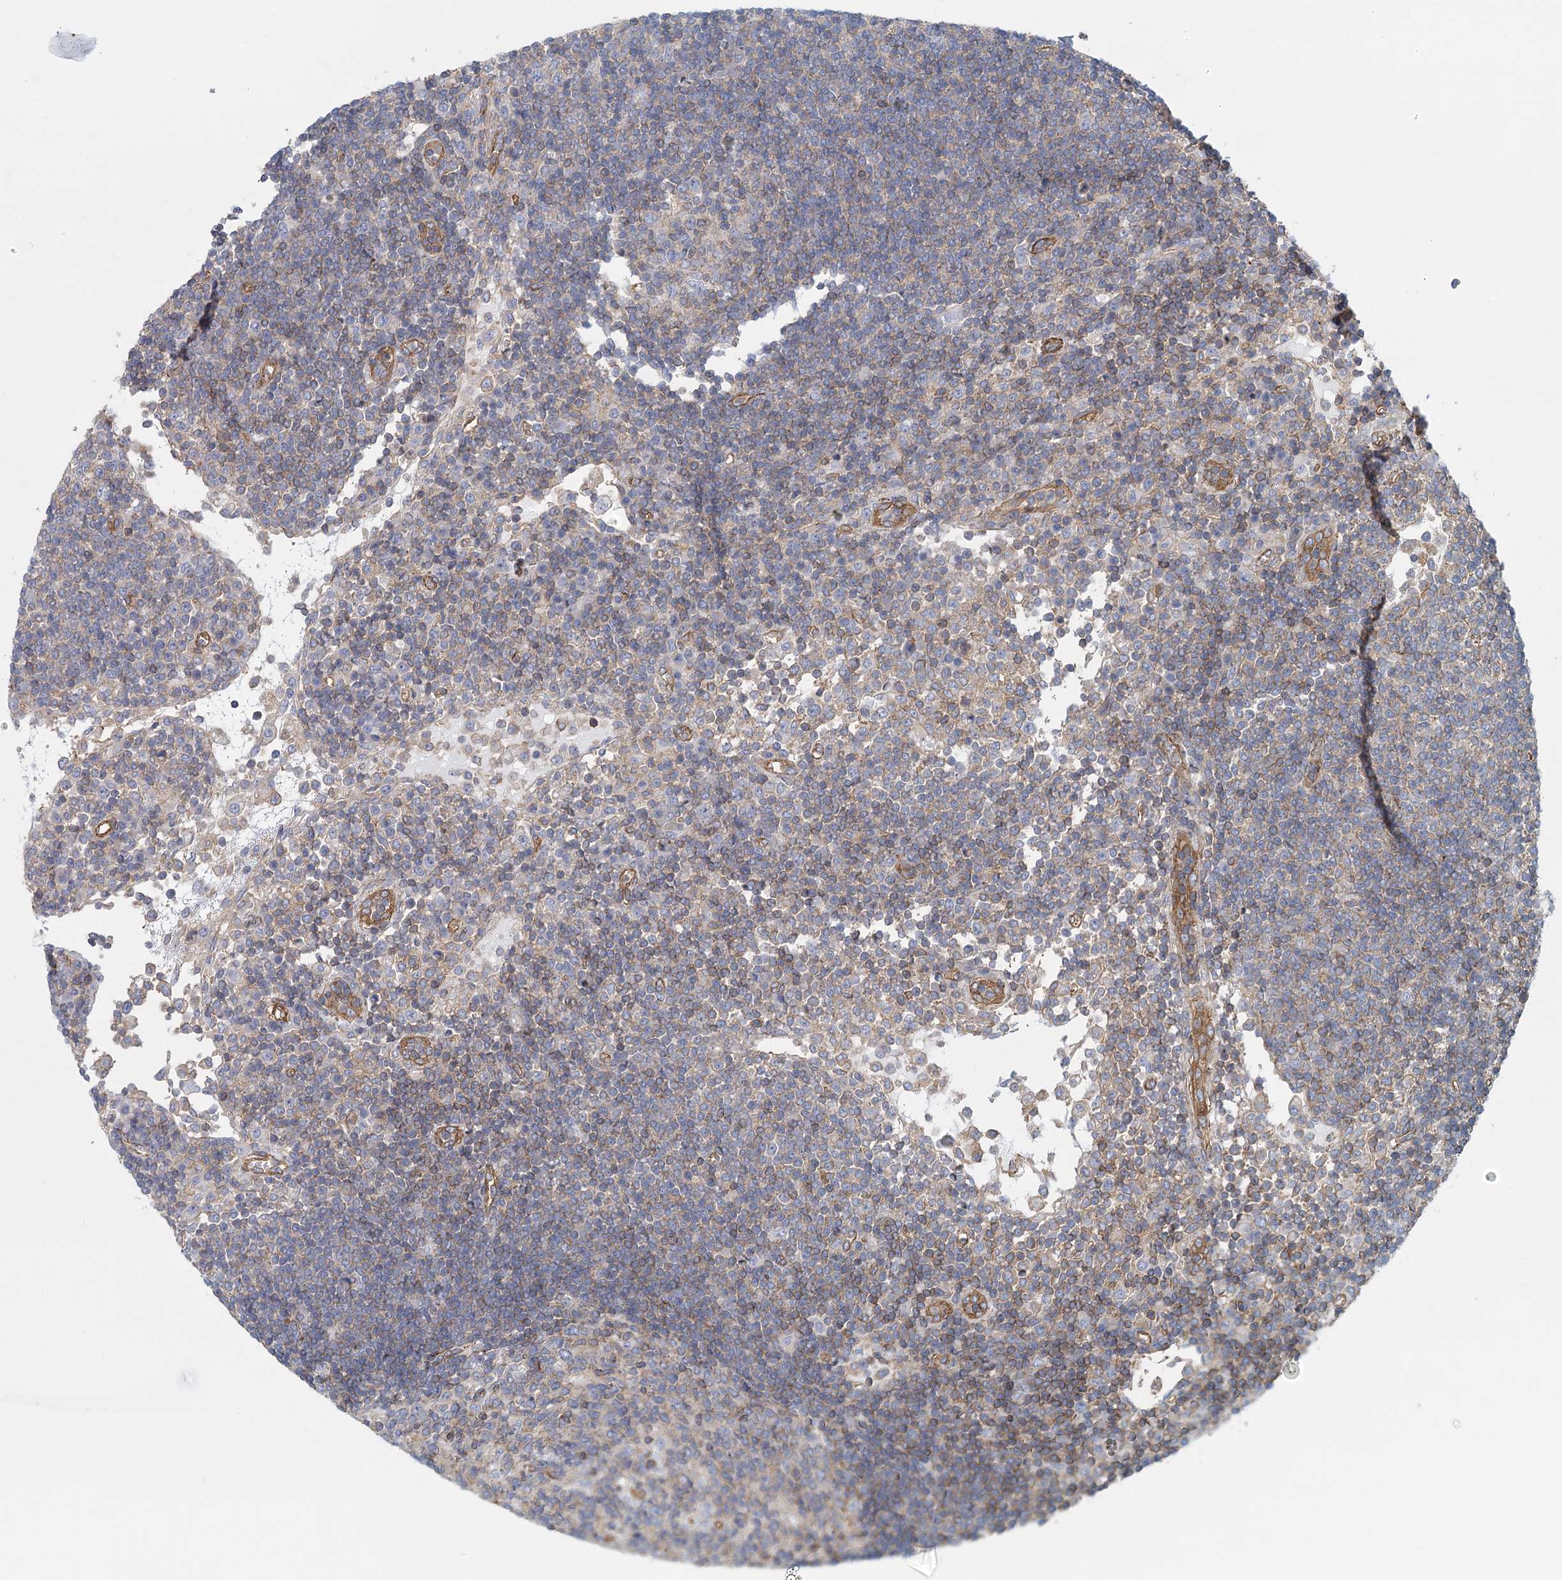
{"staining": {"intensity": "negative", "quantity": "none", "location": "none"}, "tissue": "lymph node", "cell_type": "Germinal center cells", "image_type": "normal", "snomed": [{"axis": "morphology", "description": "Normal tissue, NOS"}, {"axis": "topography", "description": "Lymph node"}], "caption": "The IHC histopathology image has no significant expression in germinal center cells of lymph node. (DAB (3,3'-diaminobenzidine) immunohistochemistry (IHC) visualized using brightfield microscopy, high magnification).", "gene": "IFT46", "patient": {"sex": "female", "age": 53}}